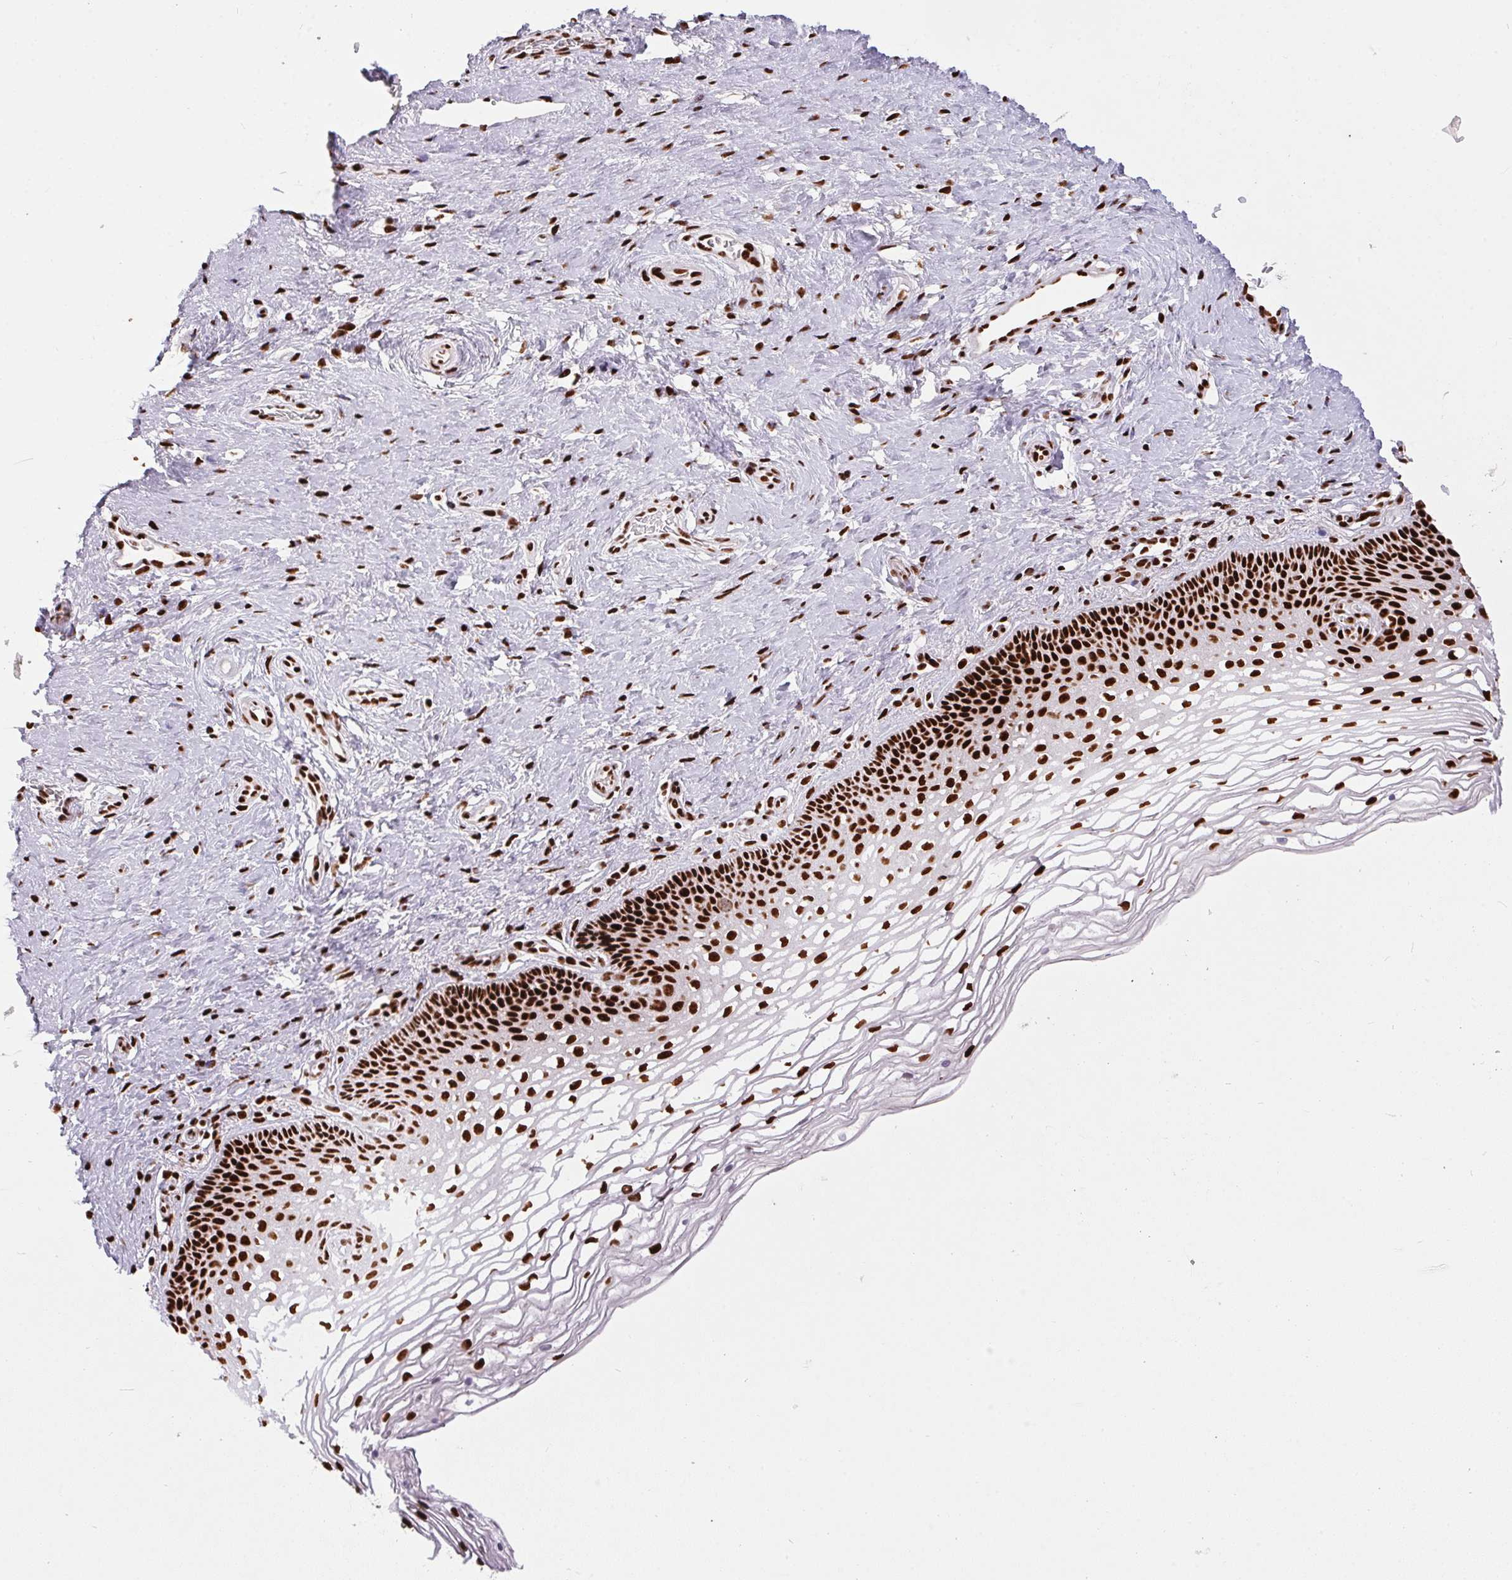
{"staining": {"intensity": "strong", "quantity": ">75%", "location": "nuclear"}, "tissue": "cervix", "cell_type": "Glandular cells", "image_type": "normal", "snomed": [{"axis": "morphology", "description": "Normal tissue, NOS"}, {"axis": "topography", "description": "Cervix"}], "caption": "Immunohistochemical staining of benign cervix reveals high levels of strong nuclear staining in approximately >75% of glandular cells. (Brightfield microscopy of DAB IHC at high magnification).", "gene": "PAGE3", "patient": {"sex": "female", "age": 34}}